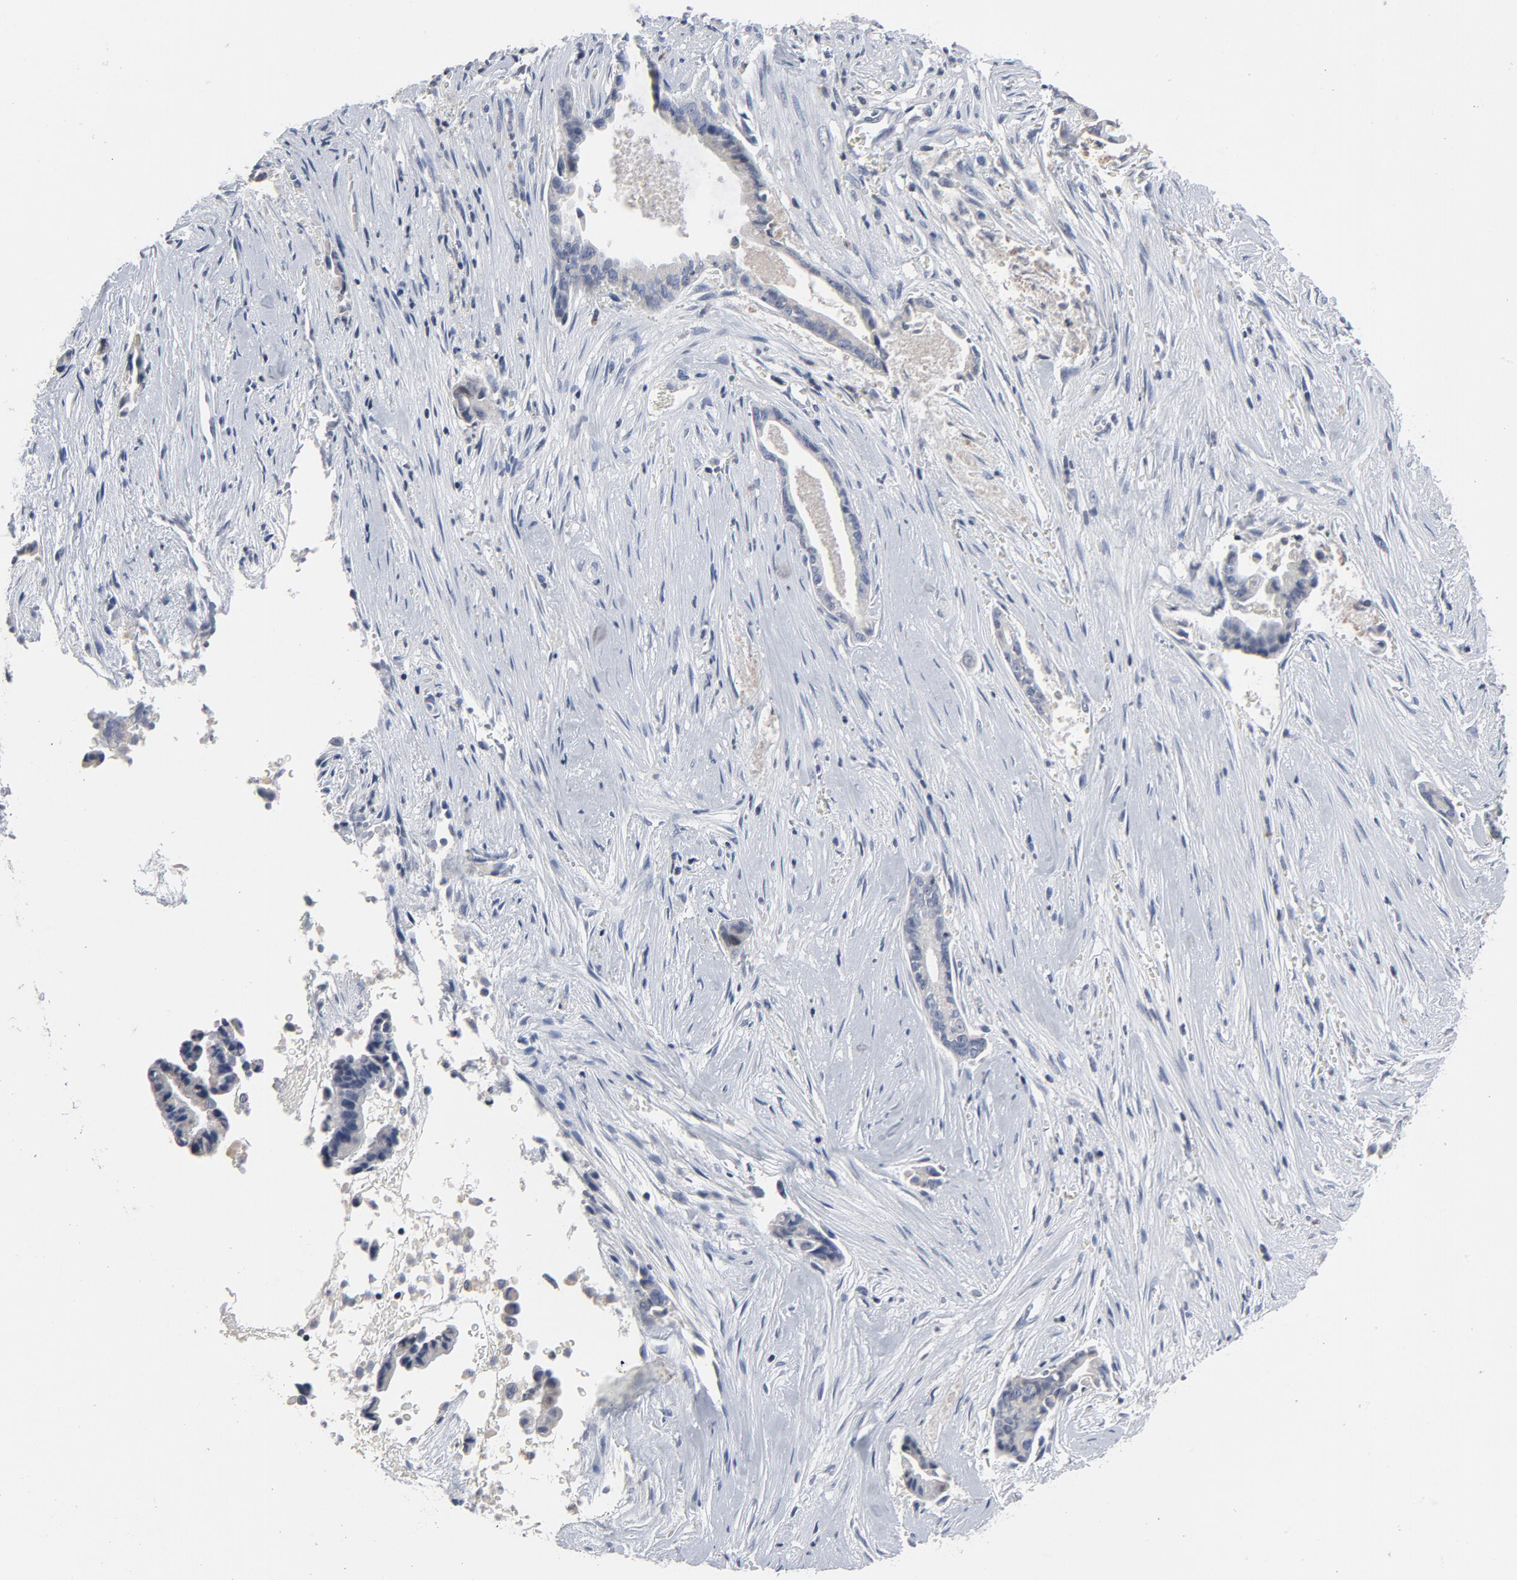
{"staining": {"intensity": "negative", "quantity": "none", "location": "none"}, "tissue": "liver cancer", "cell_type": "Tumor cells", "image_type": "cancer", "snomed": [{"axis": "morphology", "description": "Cholangiocarcinoma"}, {"axis": "topography", "description": "Liver"}], "caption": "There is no significant expression in tumor cells of liver cancer (cholangiocarcinoma). Brightfield microscopy of IHC stained with DAB (brown) and hematoxylin (blue), captured at high magnification.", "gene": "TCL1A", "patient": {"sex": "female", "age": 55}}